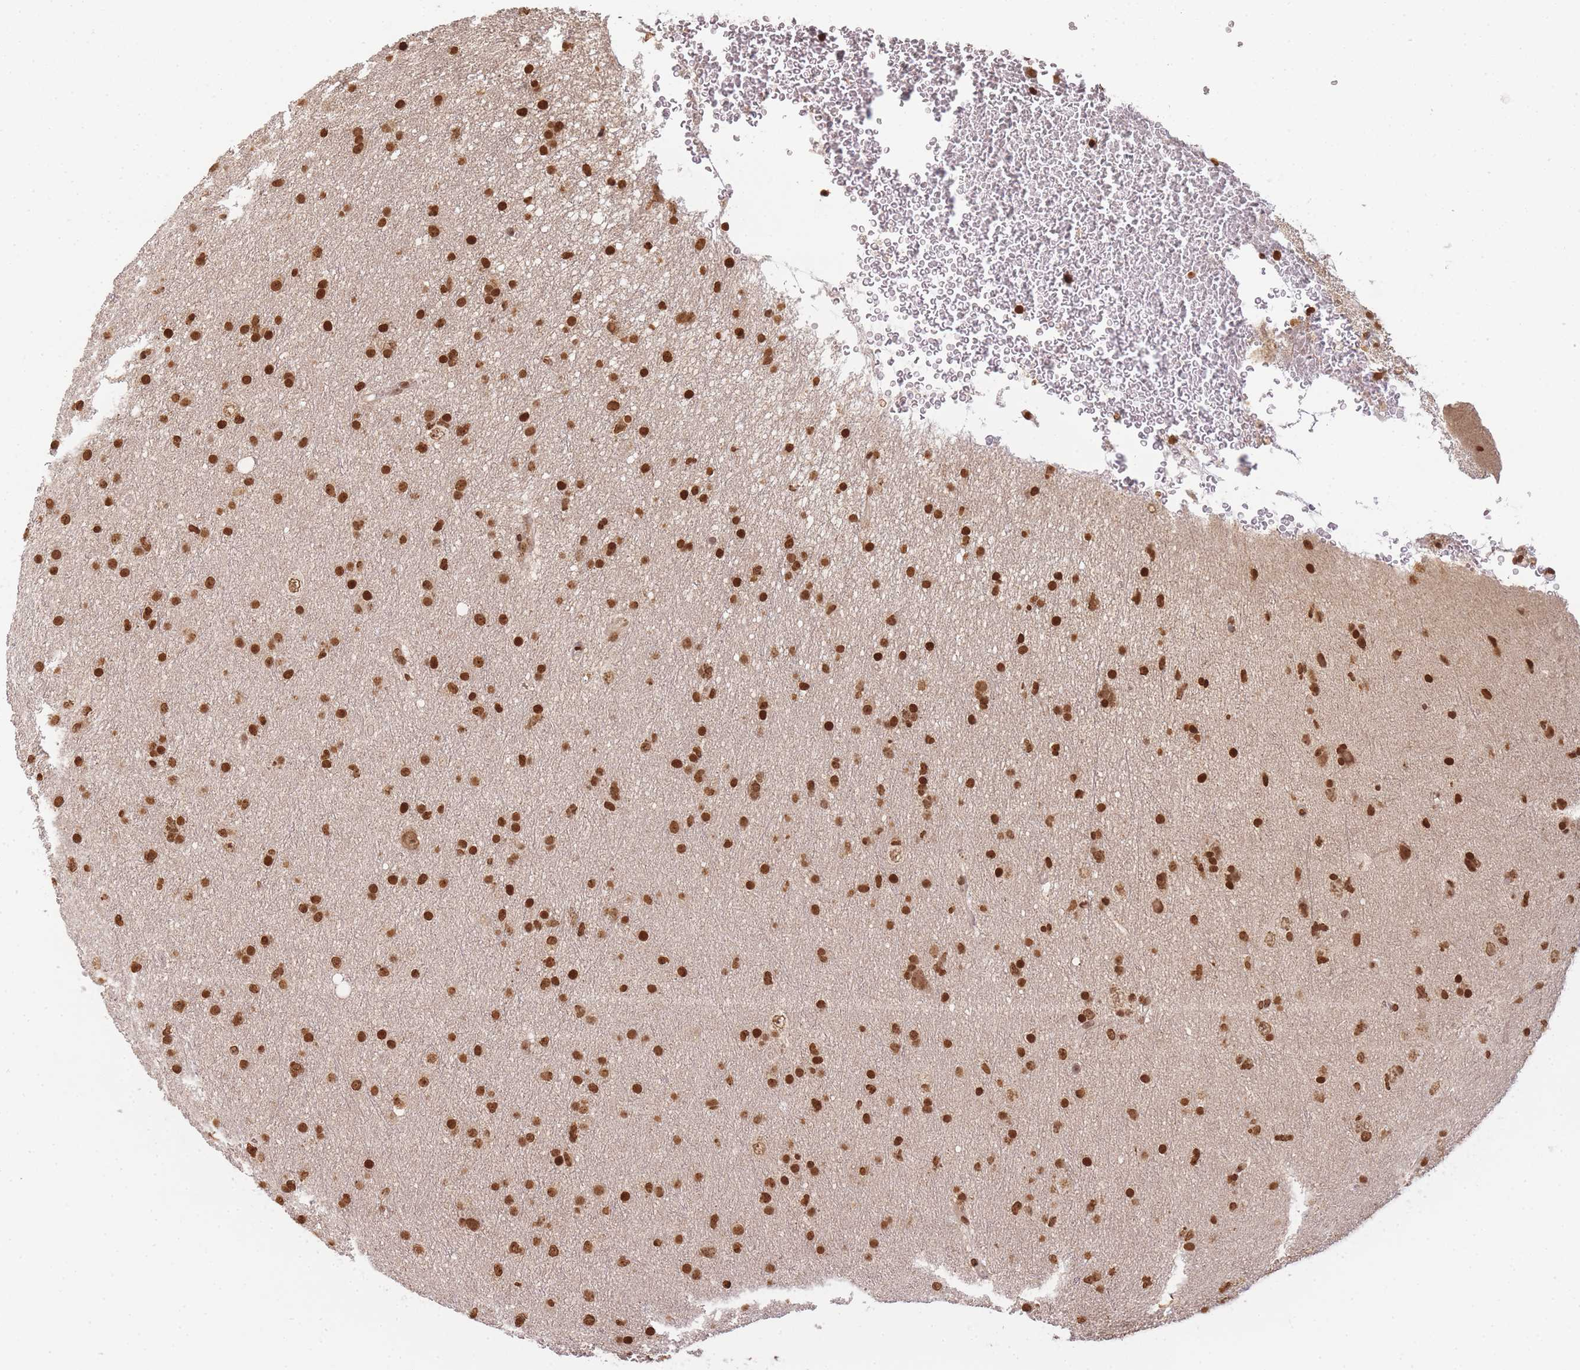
{"staining": {"intensity": "strong", "quantity": ">75%", "location": "nuclear"}, "tissue": "glioma", "cell_type": "Tumor cells", "image_type": "cancer", "snomed": [{"axis": "morphology", "description": "Glioma, malignant, Low grade"}, {"axis": "topography", "description": "Cerebral cortex"}], "caption": "About >75% of tumor cells in human glioma exhibit strong nuclear protein positivity as visualized by brown immunohistochemical staining.", "gene": "WWTR1", "patient": {"sex": "female", "age": 39}}